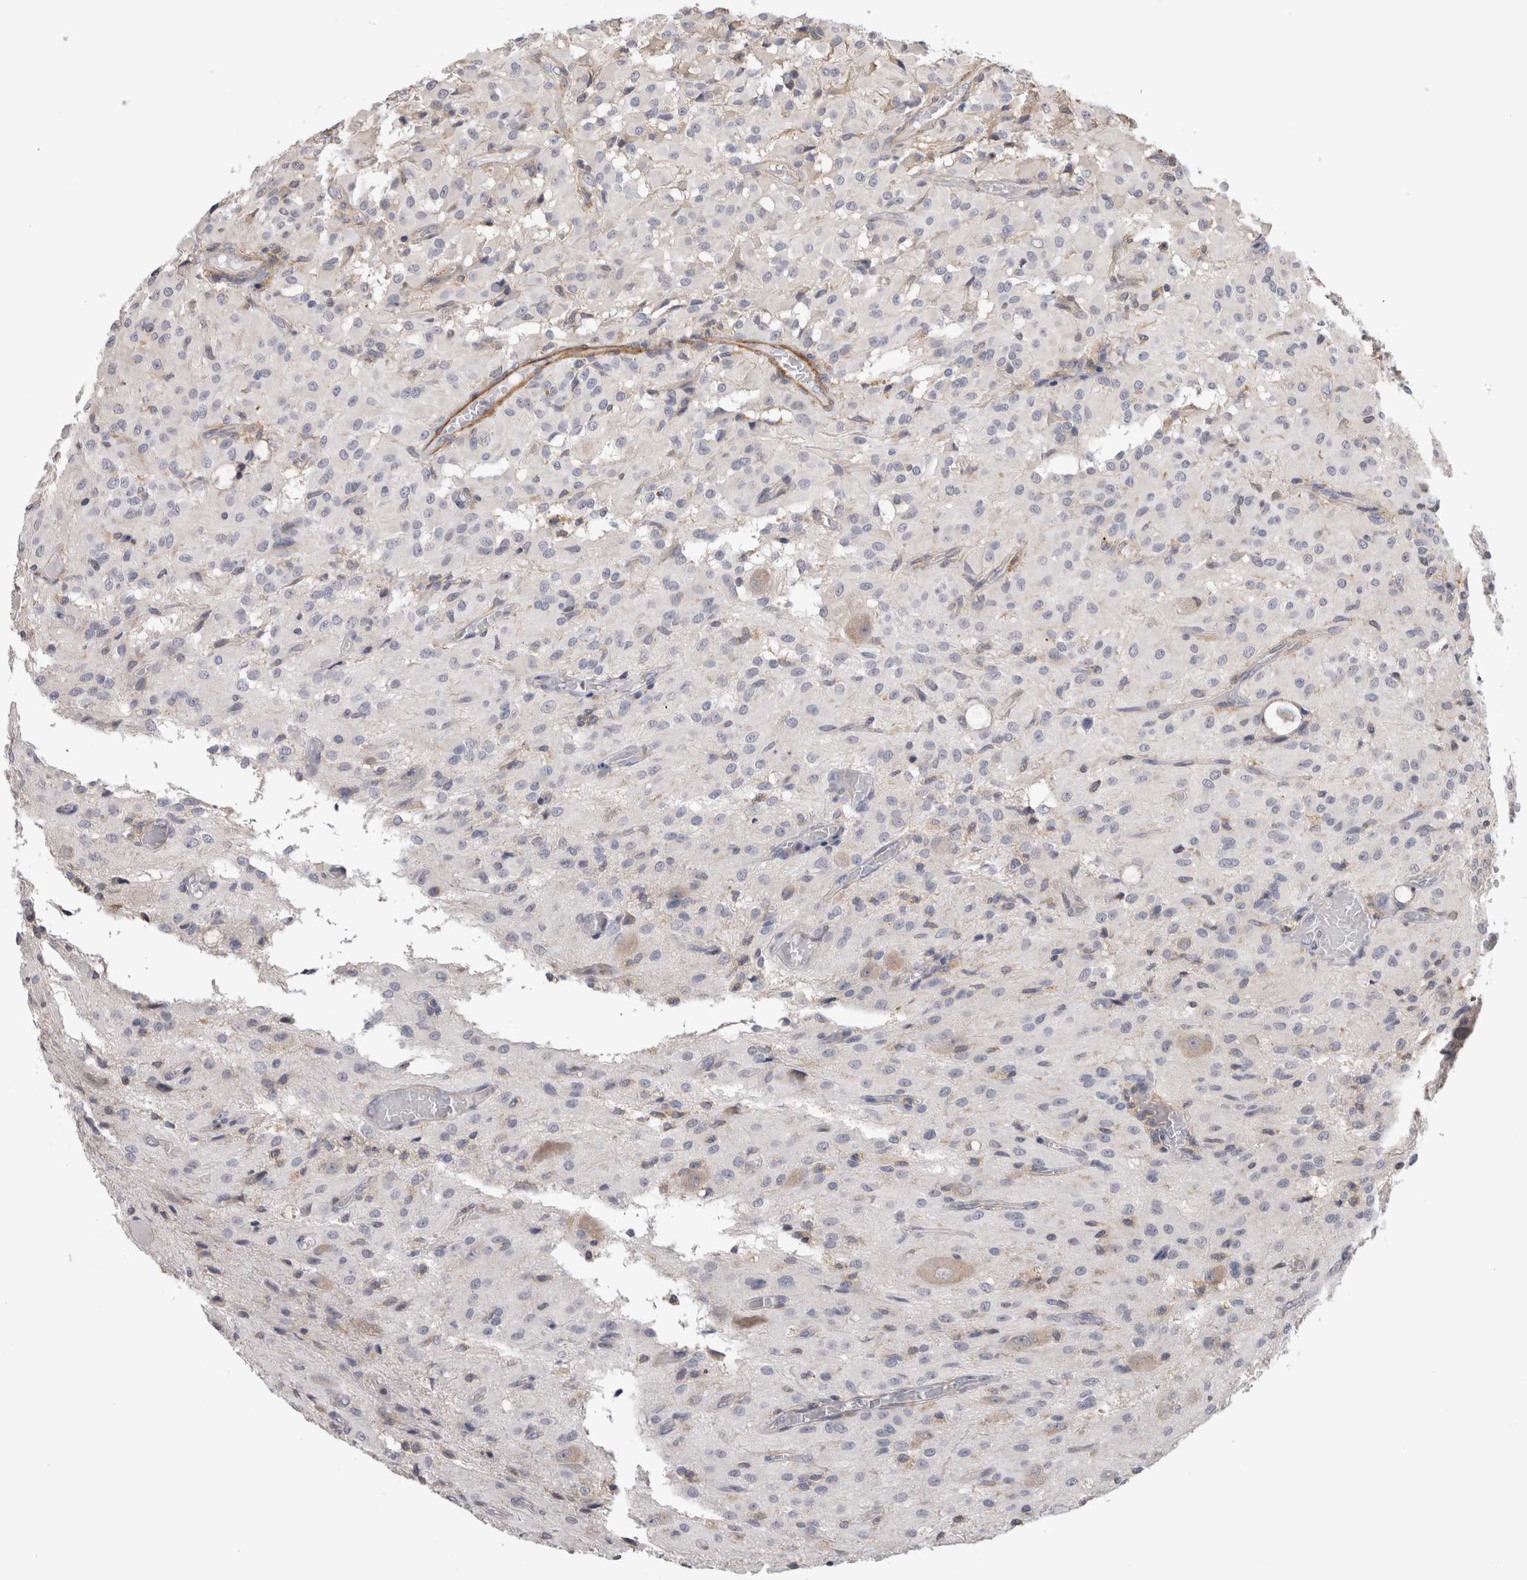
{"staining": {"intensity": "negative", "quantity": "none", "location": "none"}, "tissue": "glioma", "cell_type": "Tumor cells", "image_type": "cancer", "snomed": [{"axis": "morphology", "description": "Glioma, malignant, High grade"}, {"axis": "topography", "description": "Brain"}], "caption": "An immunohistochemistry (IHC) image of glioma is shown. There is no staining in tumor cells of glioma.", "gene": "SMAP2", "patient": {"sex": "female", "age": 59}}